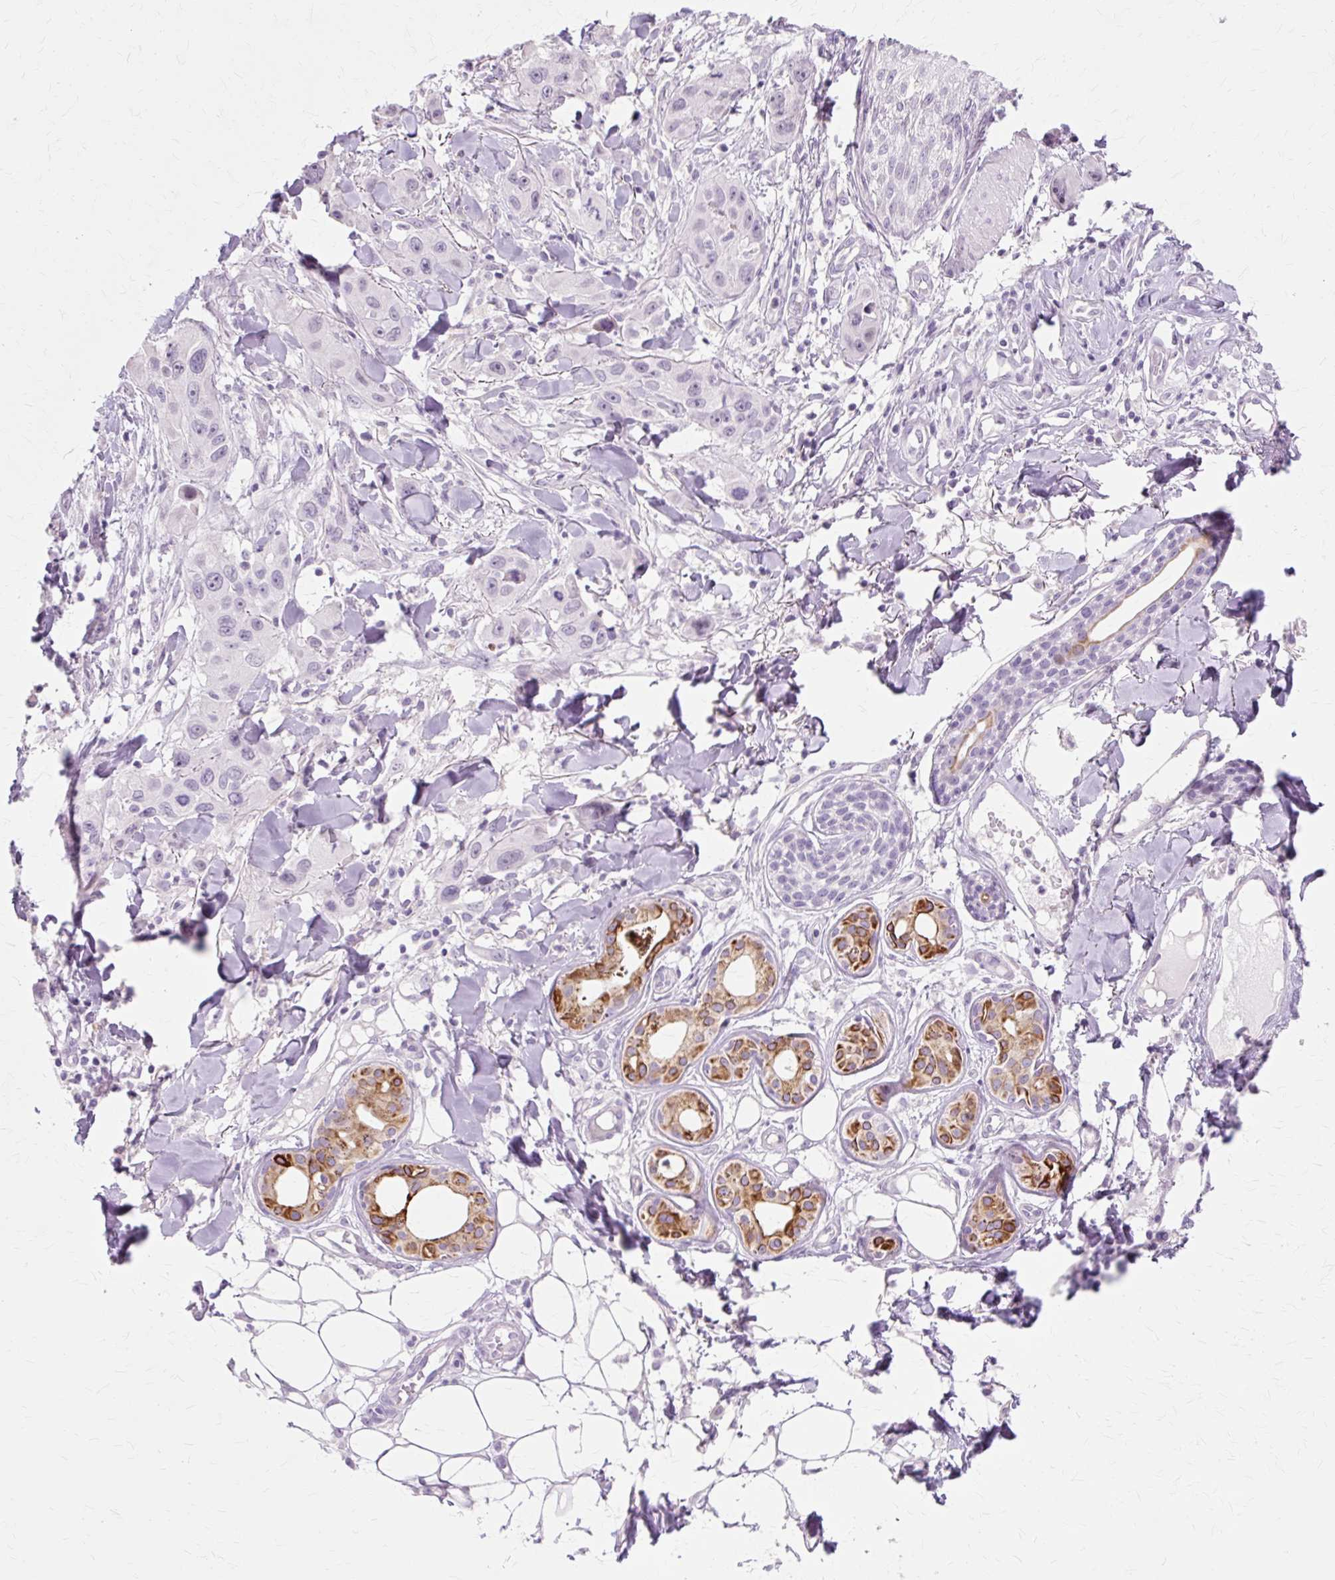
{"staining": {"intensity": "negative", "quantity": "none", "location": "none"}, "tissue": "skin cancer", "cell_type": "Tumor cells", "image_type": "cancer", "snomed": [{"axis": "morphology", "description": "Squamous cell carcinoma, NOS"}, {"axis": "topography", "description": "Skin"}], "caption": "Immunohistochemistry (IHC) histopathology image of human skin cancer (squamous cell carcinoma) stained for a protein (brown), which demonstrates no expression in tumor cells.", "gene": "IRX2", "patient": {"sex": "male", "age": 63}}